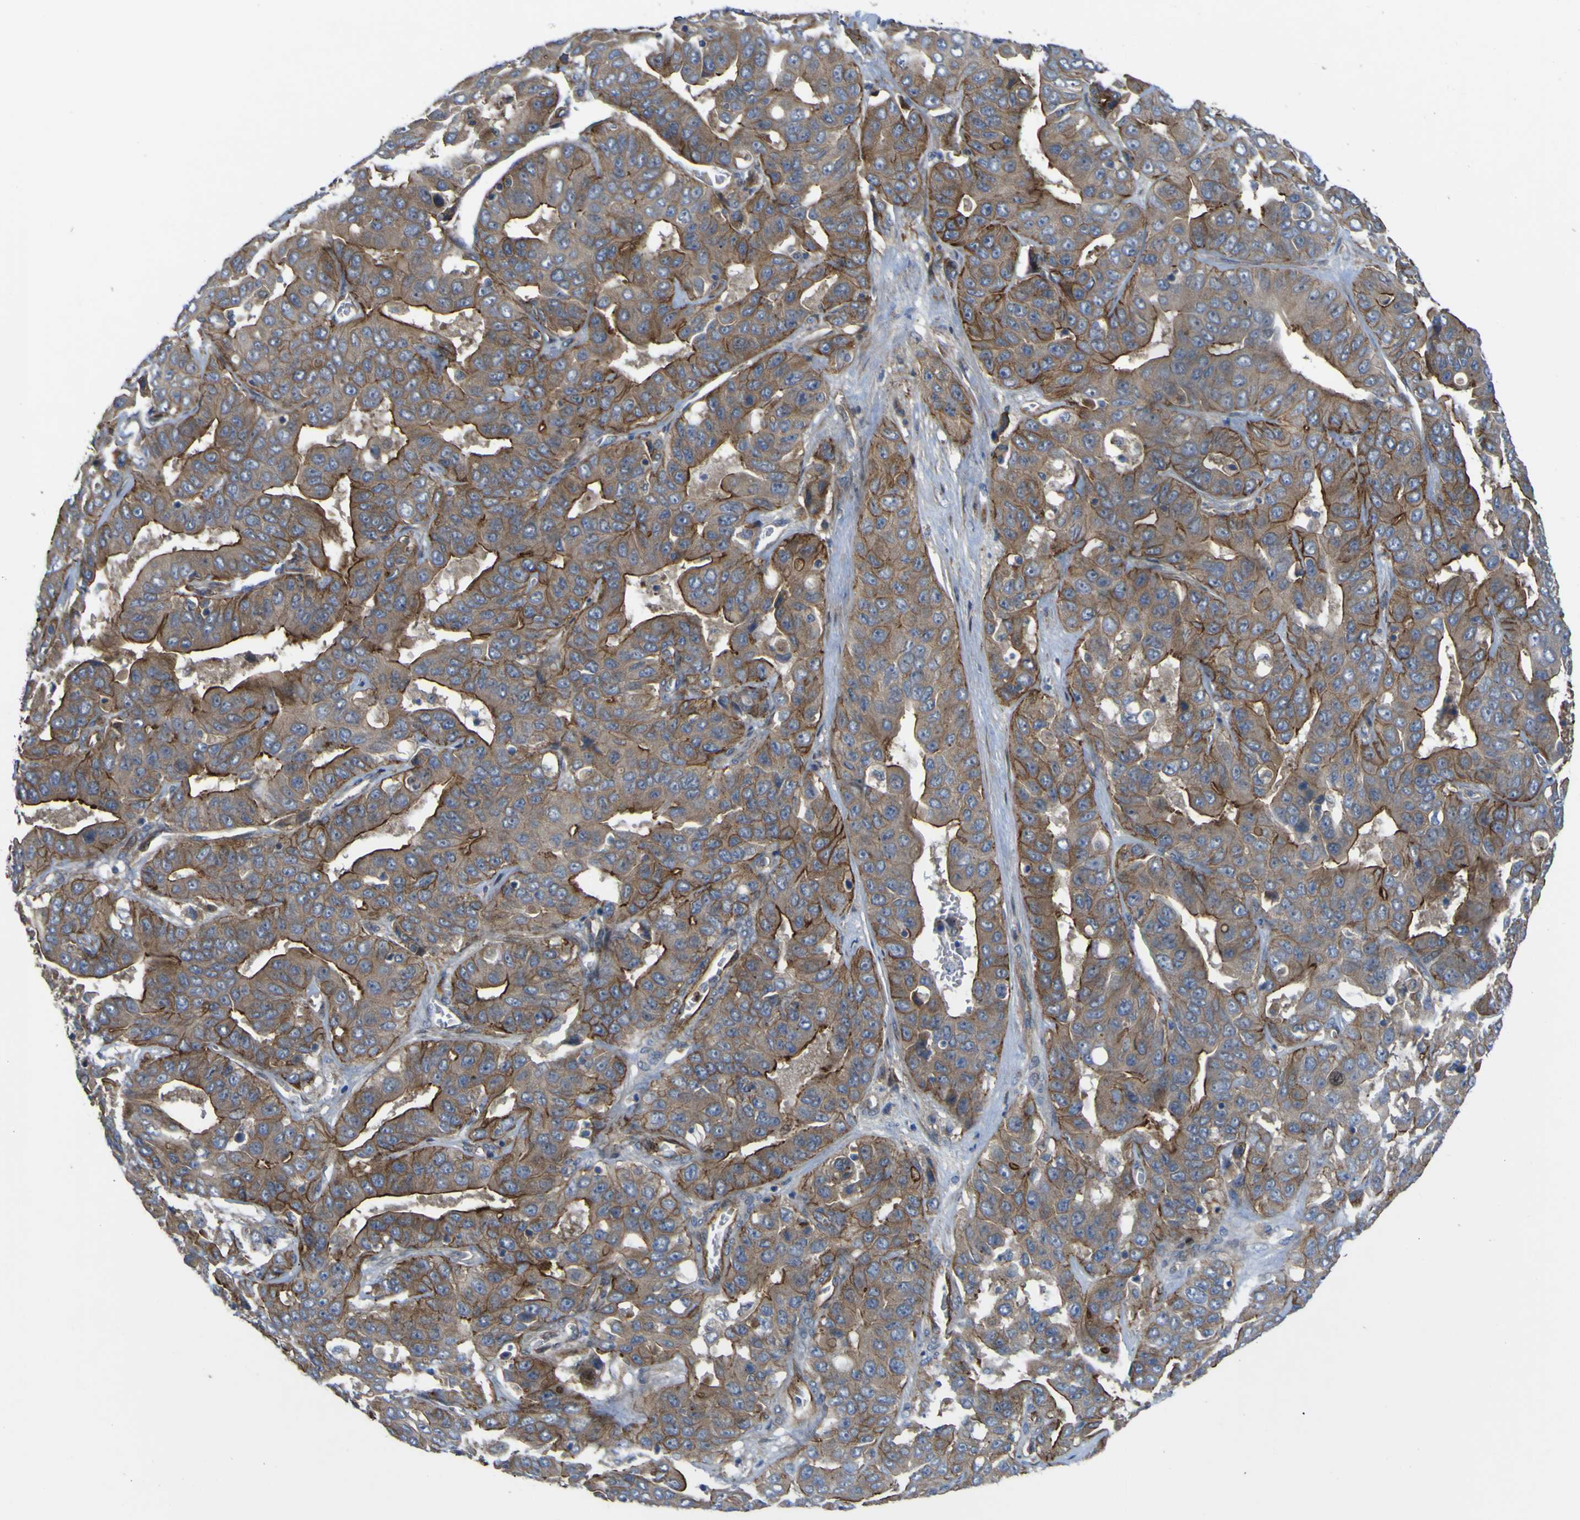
{"staining": {"intensity": "moderate", "quantity": ">75%", "location": "cytoplasmic/membranous"}, "tissue": "liver cancer", "cell_type": "Tumor cells", "image_type": "cancer", "snomed": [{"axis": "morphology", "description": "Cholangiocarcinoma"}, {"axis": "topography", "description": "Liver"}], "caption": "Human liver cancer stained with a protein marker demonstrates moderate staining in tumor cells.", "gene": "FBXO30", "patient": {"sex": "female", "age": 52}}